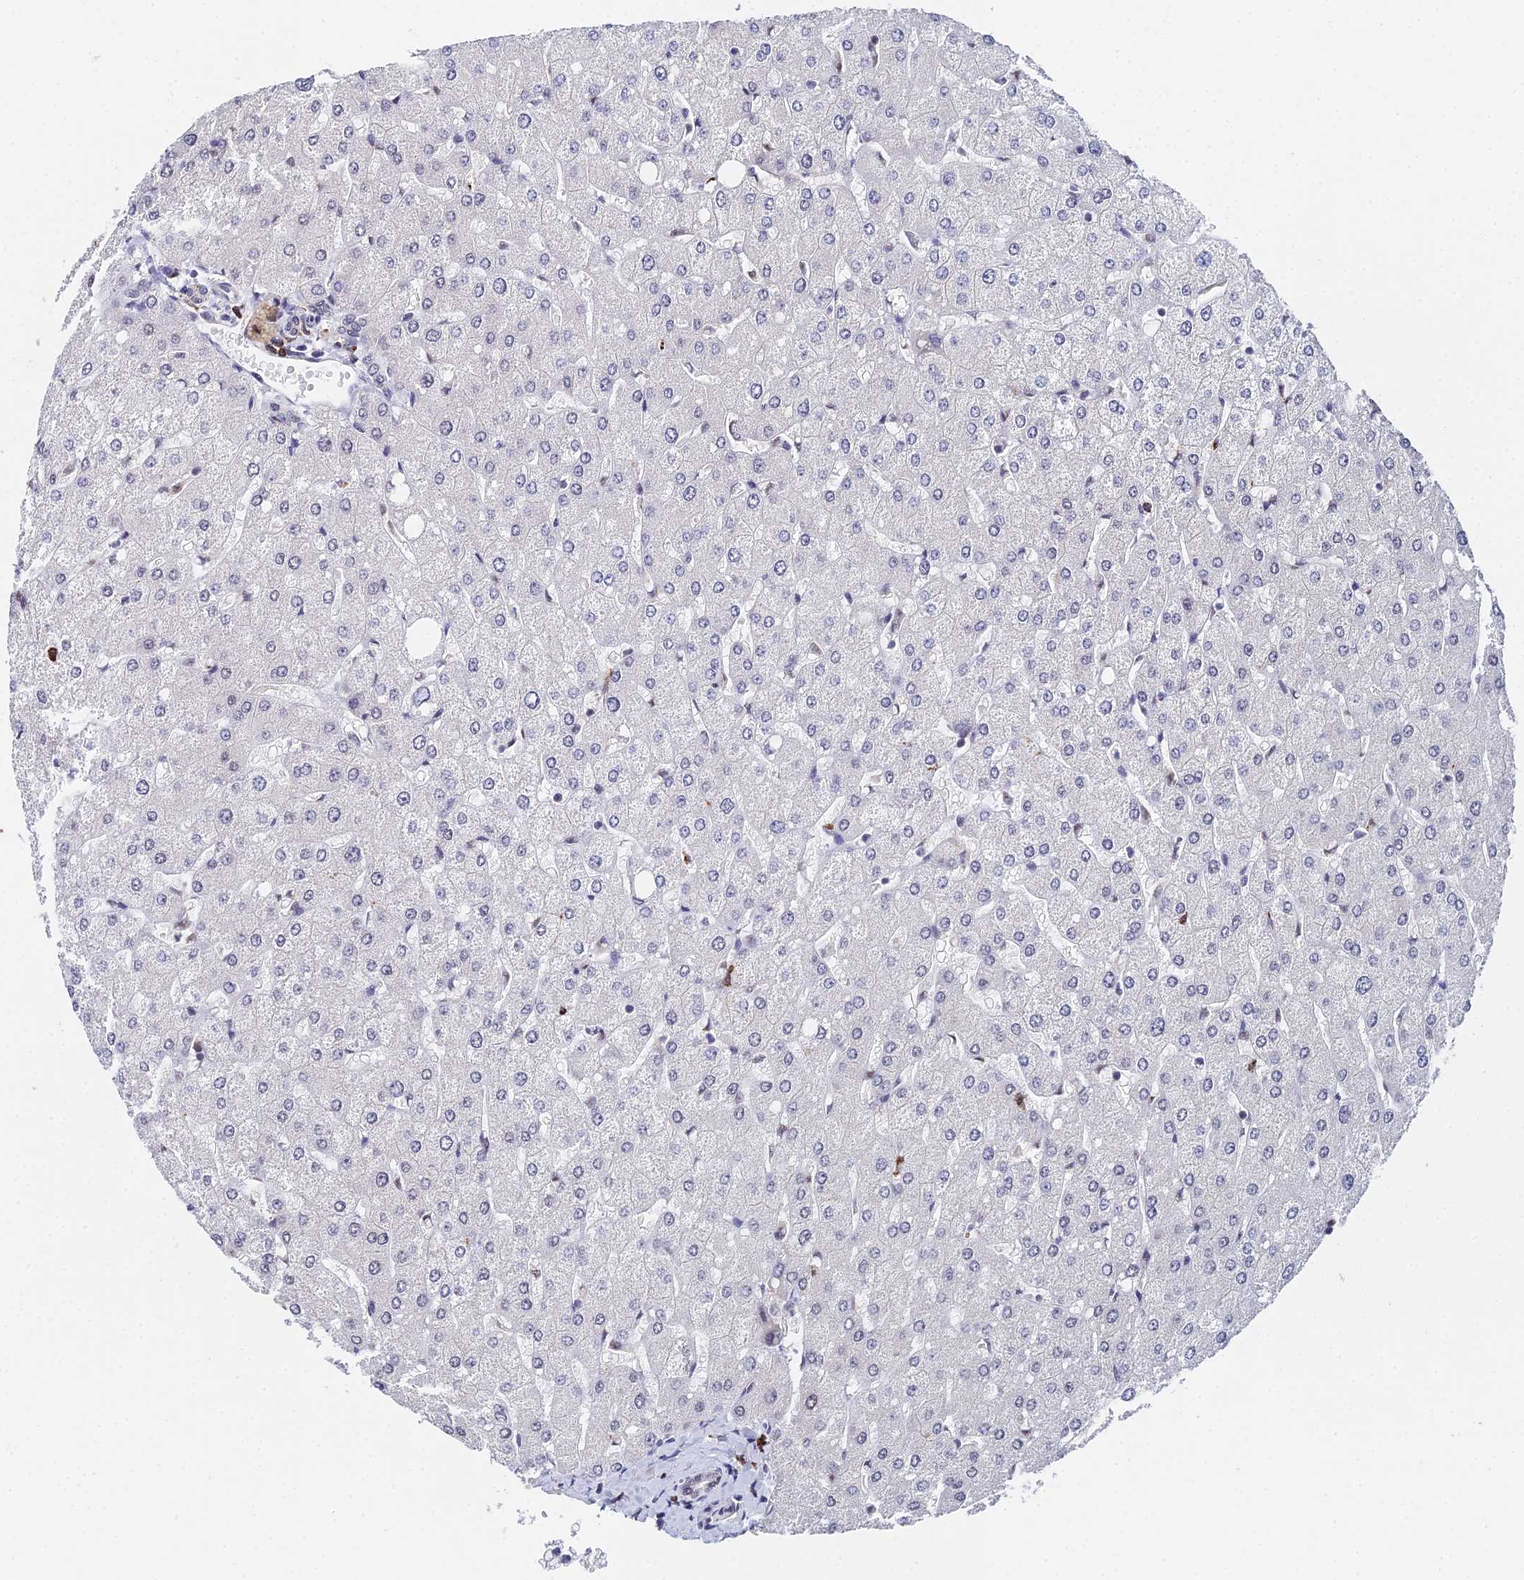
{"staining": {"intensity": "negative", "quantity": "none", "location": "none"}, "tissue": "liver", "cell_type": "Cholangiocytes", "image_type": "normal", "snomed": [{"axis": "morphology", "description": "Normal tissue, NOS"}, {"axis": "topography", "description": "Liver"}], "caption": "Immunohistochemical staining of unremarkable human liver demonstrates no significant expression in cholangiocytes.", "gene": "MAGOHB", "patient": {"sex": "male", "age": 55}}